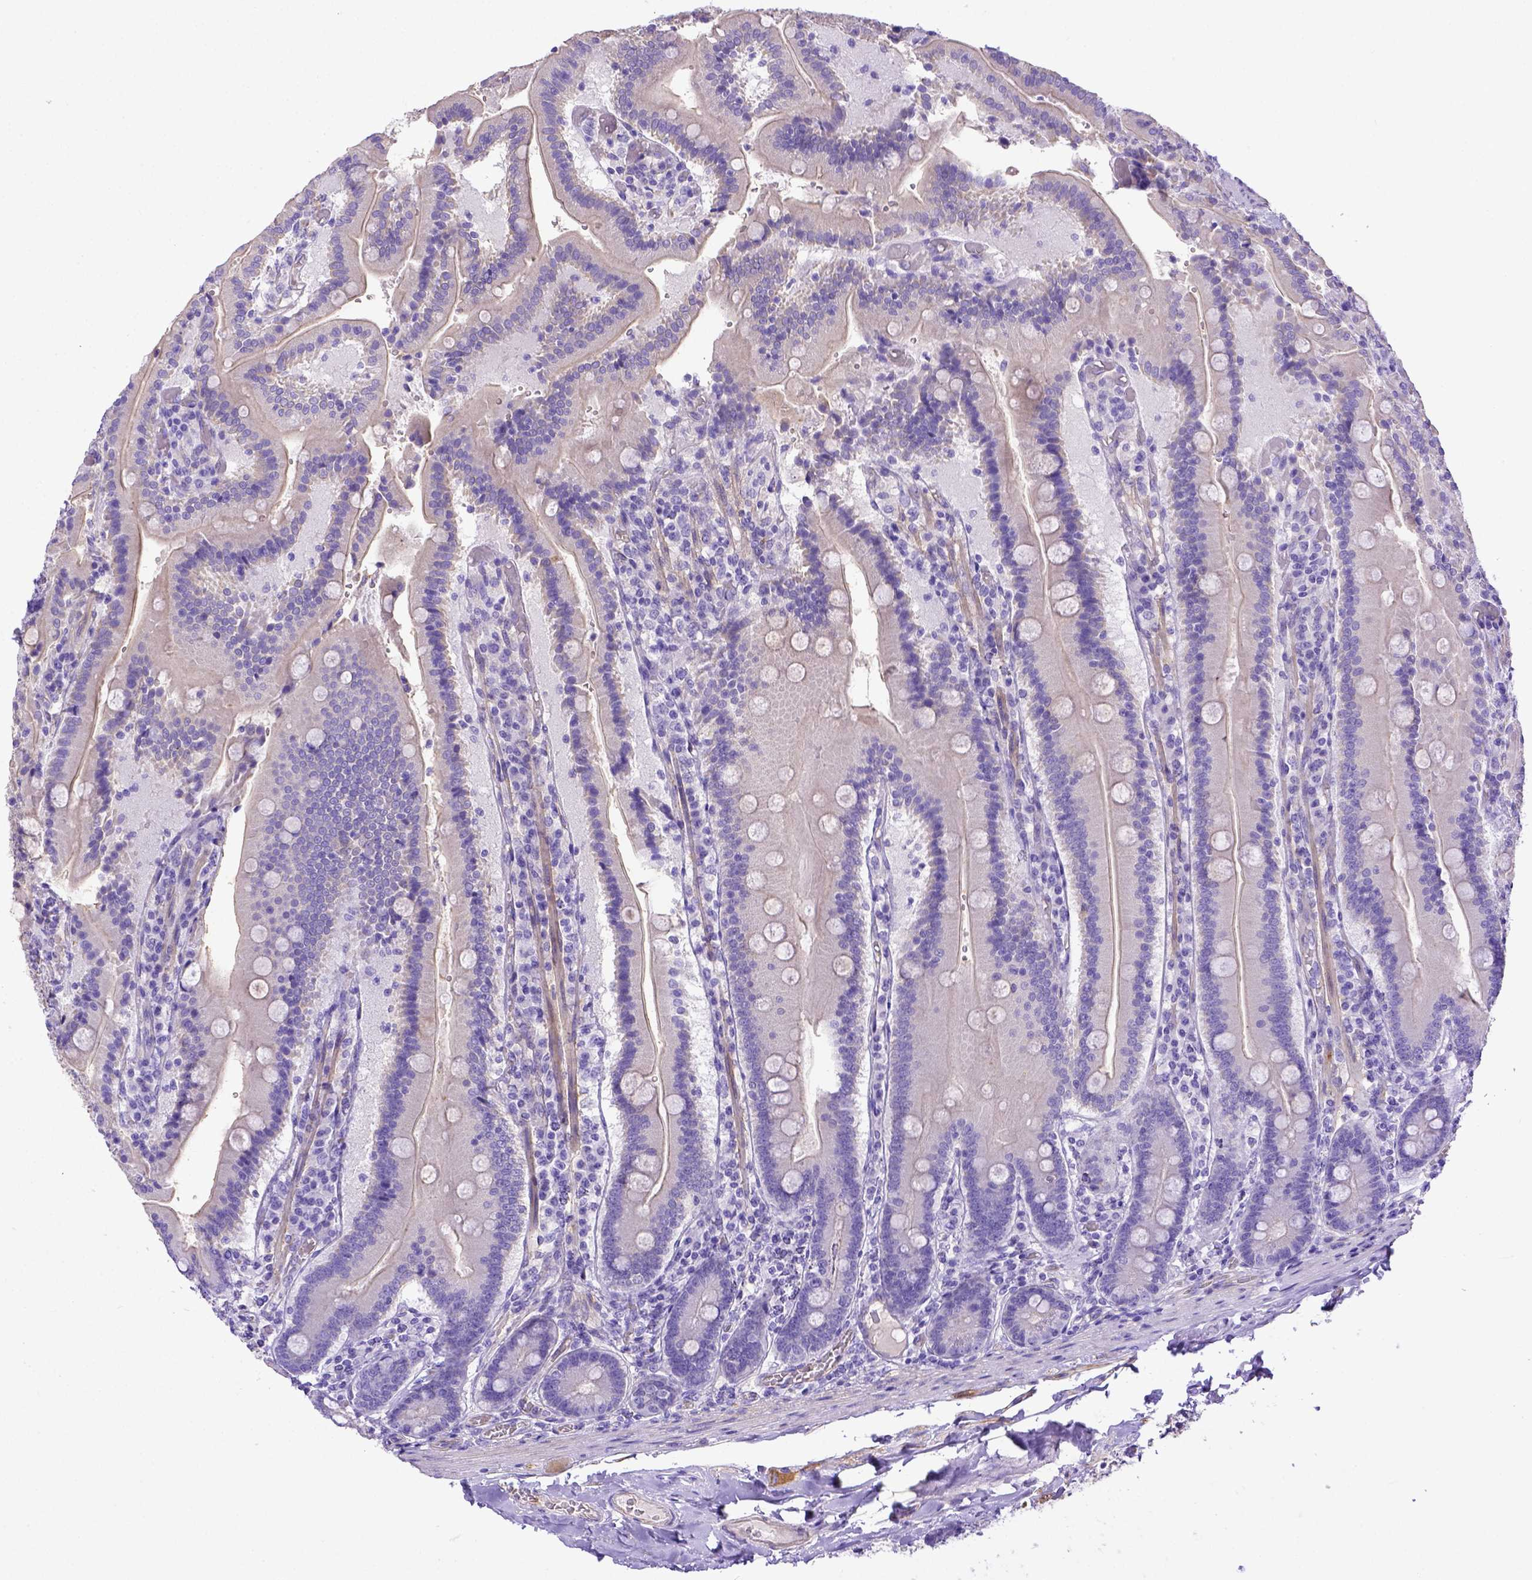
{"staining": {"intensity": "negative", "quantity": "none", "location": "none"}, "tissue": "duodenum", "cell_type": "Glandular cells", "image_type": "normal", "snomed": [{"axis": "morphology", "description": "Normal tissue, NOS"}, {"axis": "topography", "description": "Duodenum"}], "caption": "The photomicrograph demonstrates no significant staining in glandular cells of duodenum. (Brightfield microscopy of DAB (3,3'-diaminobenzidine) immunohistochemistry (IHC) at high magnification).", "gene": "LRRC18", "patient": {"sex": "female", "age": 62}}